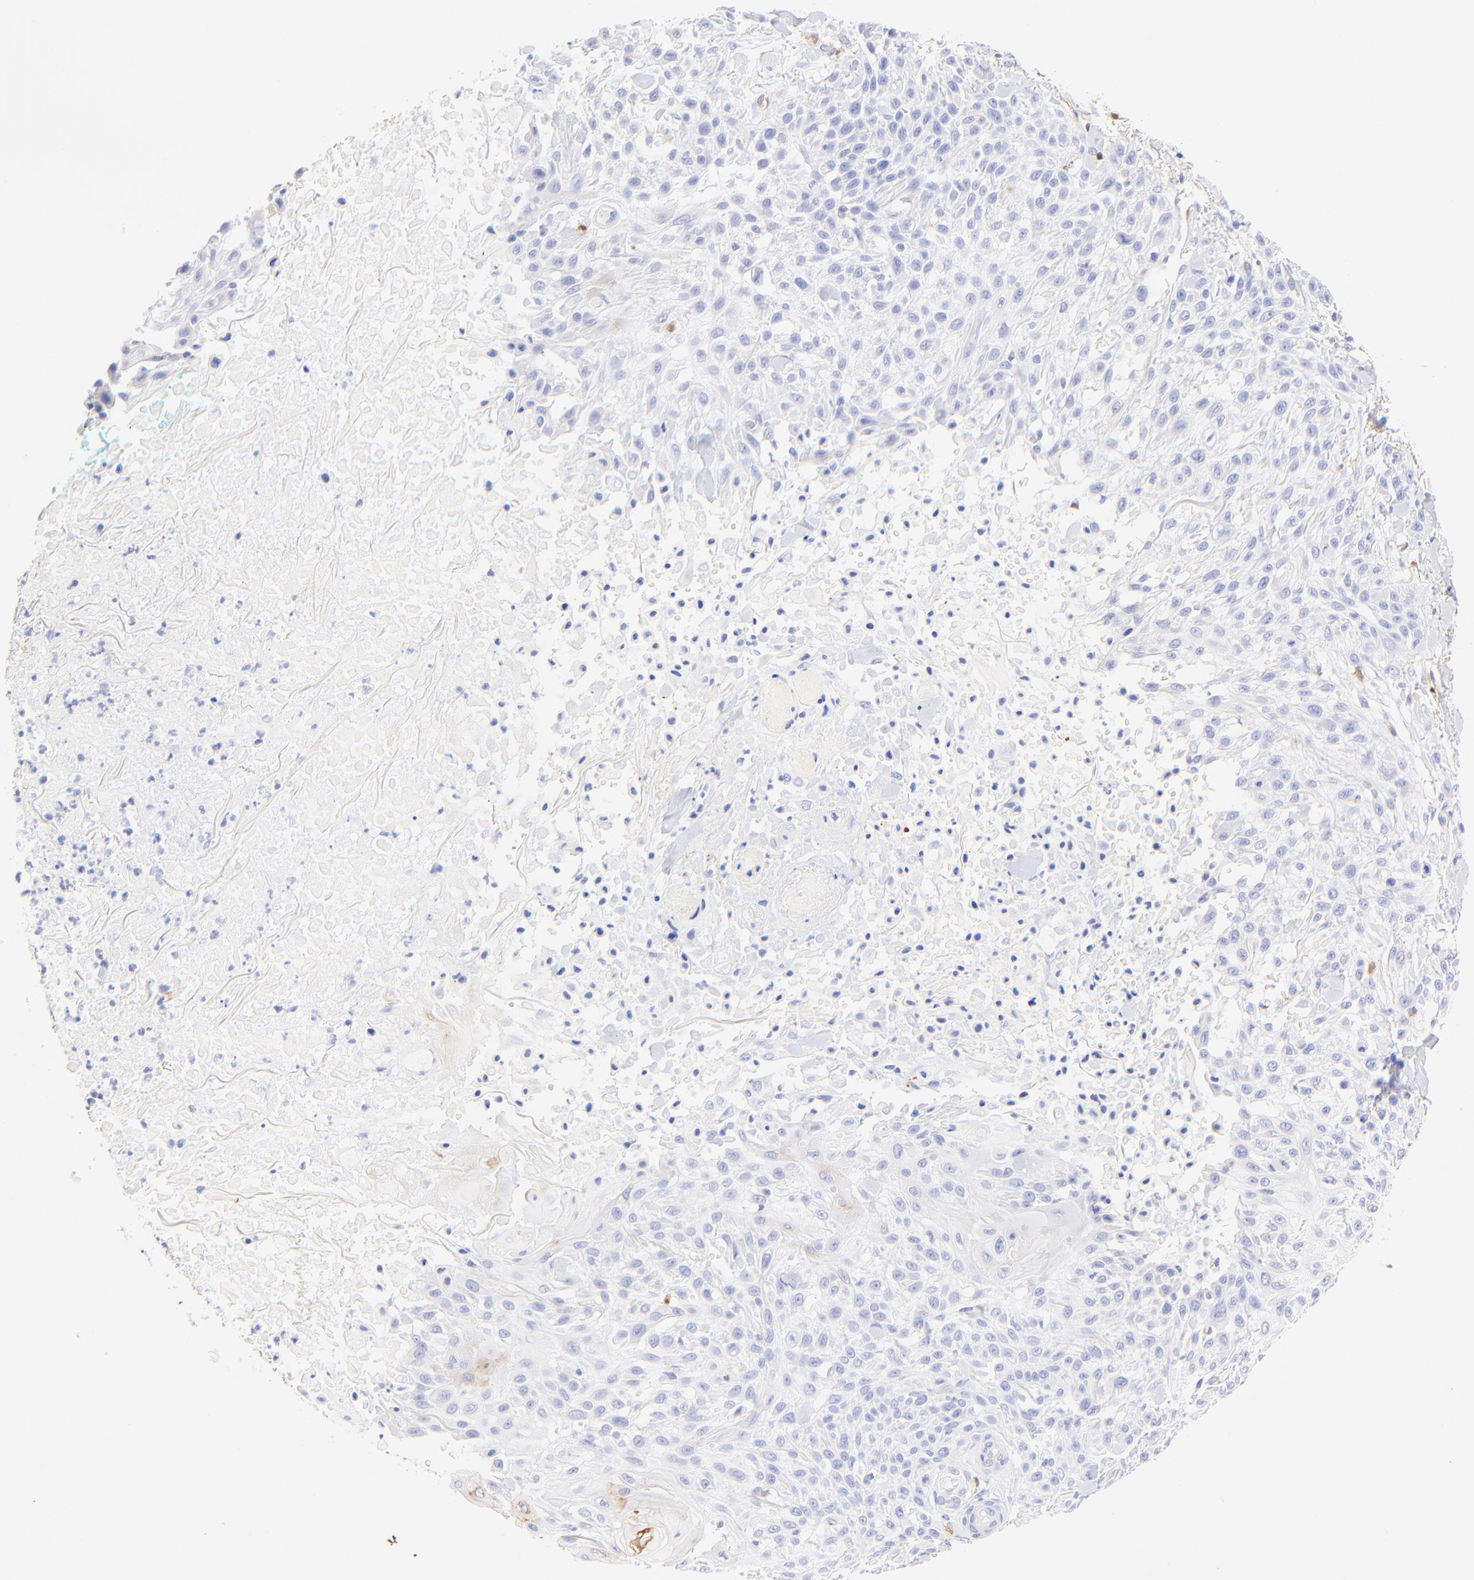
{"staining": {"intensity": "negative", "quantity": "none", "location": "none"}, "tissue": "skin cancer", "cell_type": "Tumor cells", "image_type": "cancer", "snomed": [{"axis": "morphology", "description": "Squamous cell carcinoma, NOS"}, {"axis": "topography", "description": "Skin"}], "caption": "Tumor cells are negative for brown protein staining in skin squamous cell carcinoma.", "gene": "ALDH1A1", "patient": {"sex": "female", "age": 42}}